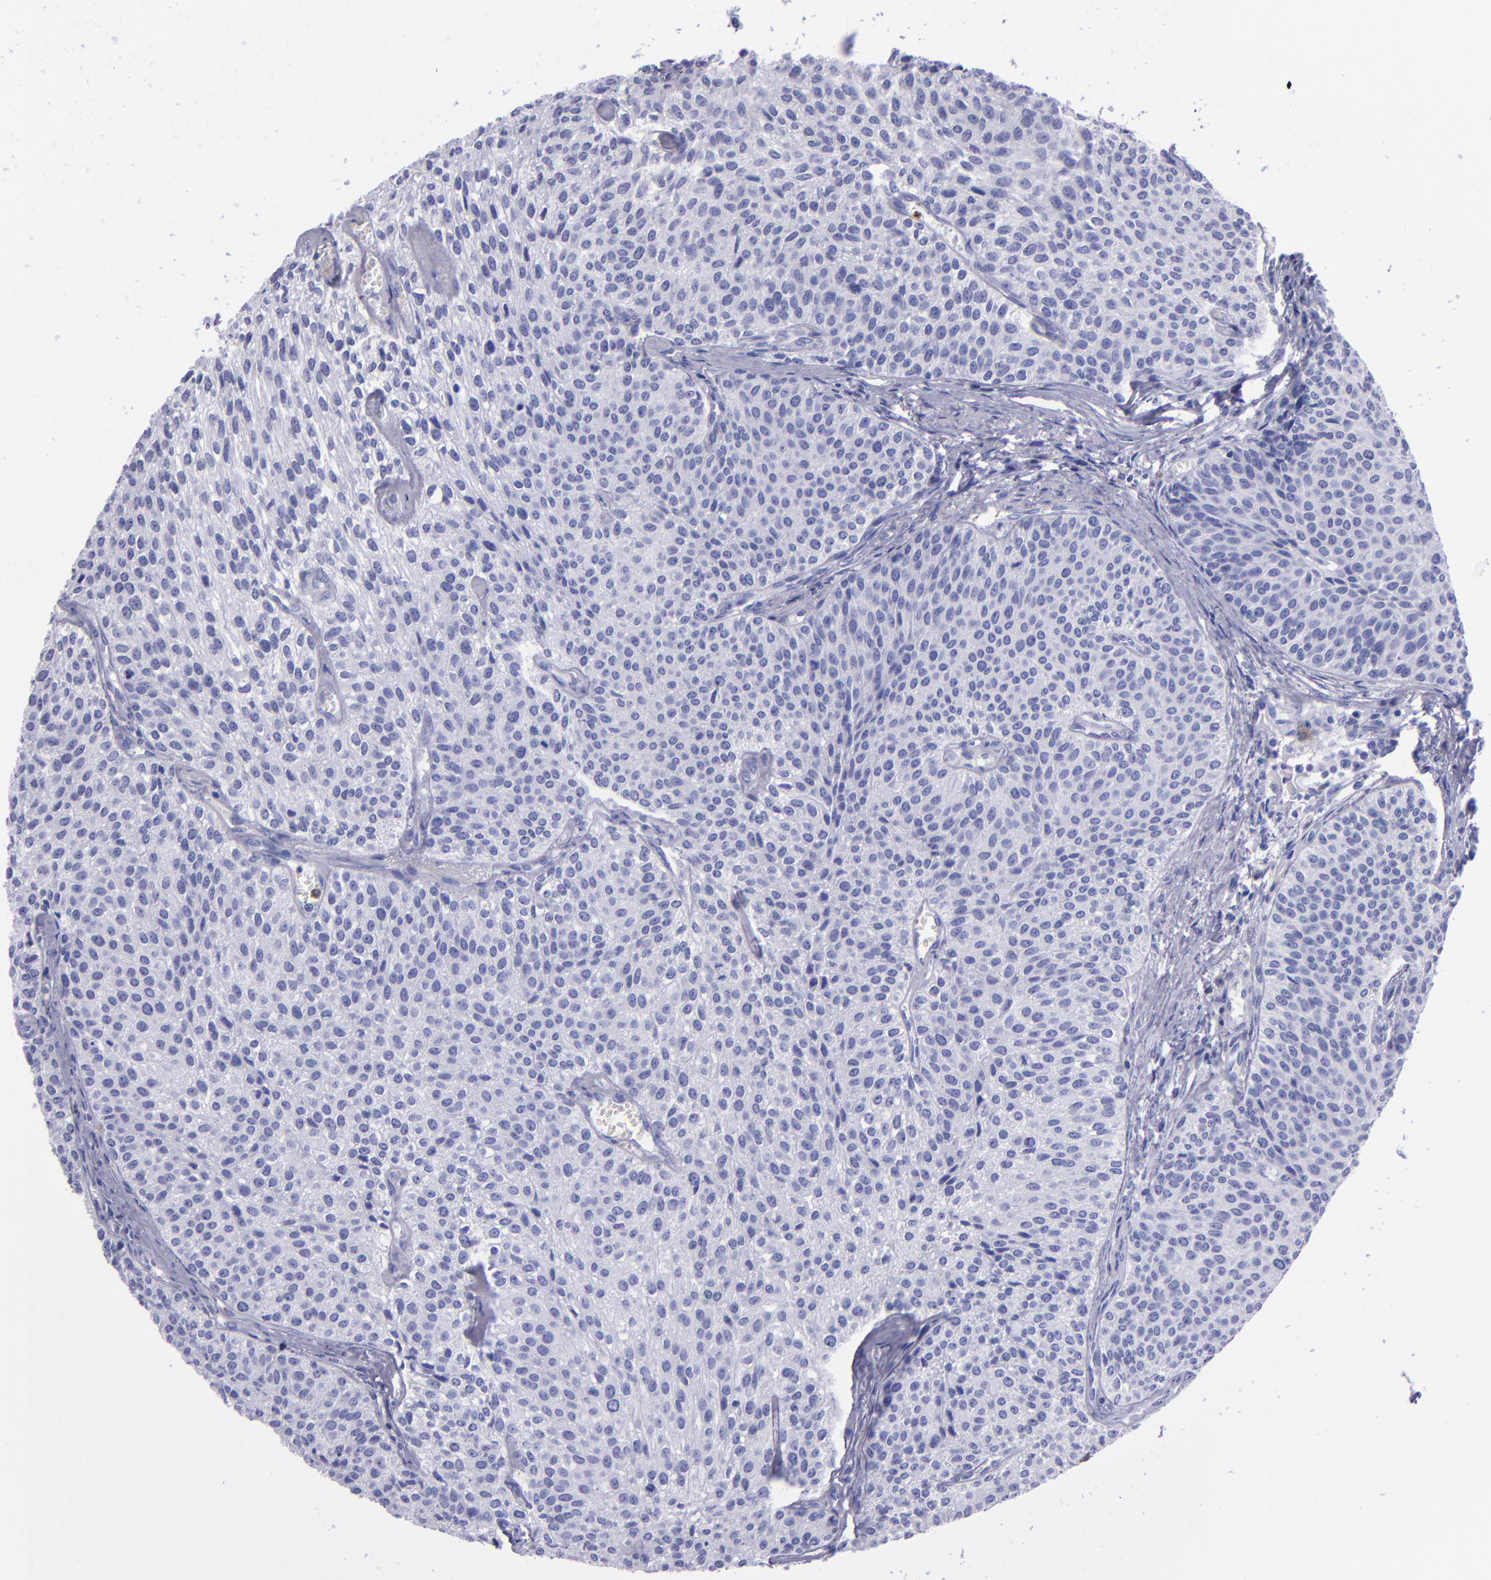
{"staining": {"intensity": "negative", "quantity": "none", "location": "none"}, "tissue": "urothelial cancer", "cell_type": "Tumor cells", "image_type": "cancer", "snomed": [{"axis": "morphology", "description": "Urothelial carcinoma, Low grade"}, {"axis": "topography", "description": "Urinary bladder"}], "caption": "Histopathology image shows no protein staining in tumor cells of urothelial cancer tissue. The staining is performed using DAB (3,3'-diaminobenzidine) brown chromogen with nuclei counter-stained in using hematoxylin.", "gene": "CR1", "patient": {"sex": "female", "age": 73}}